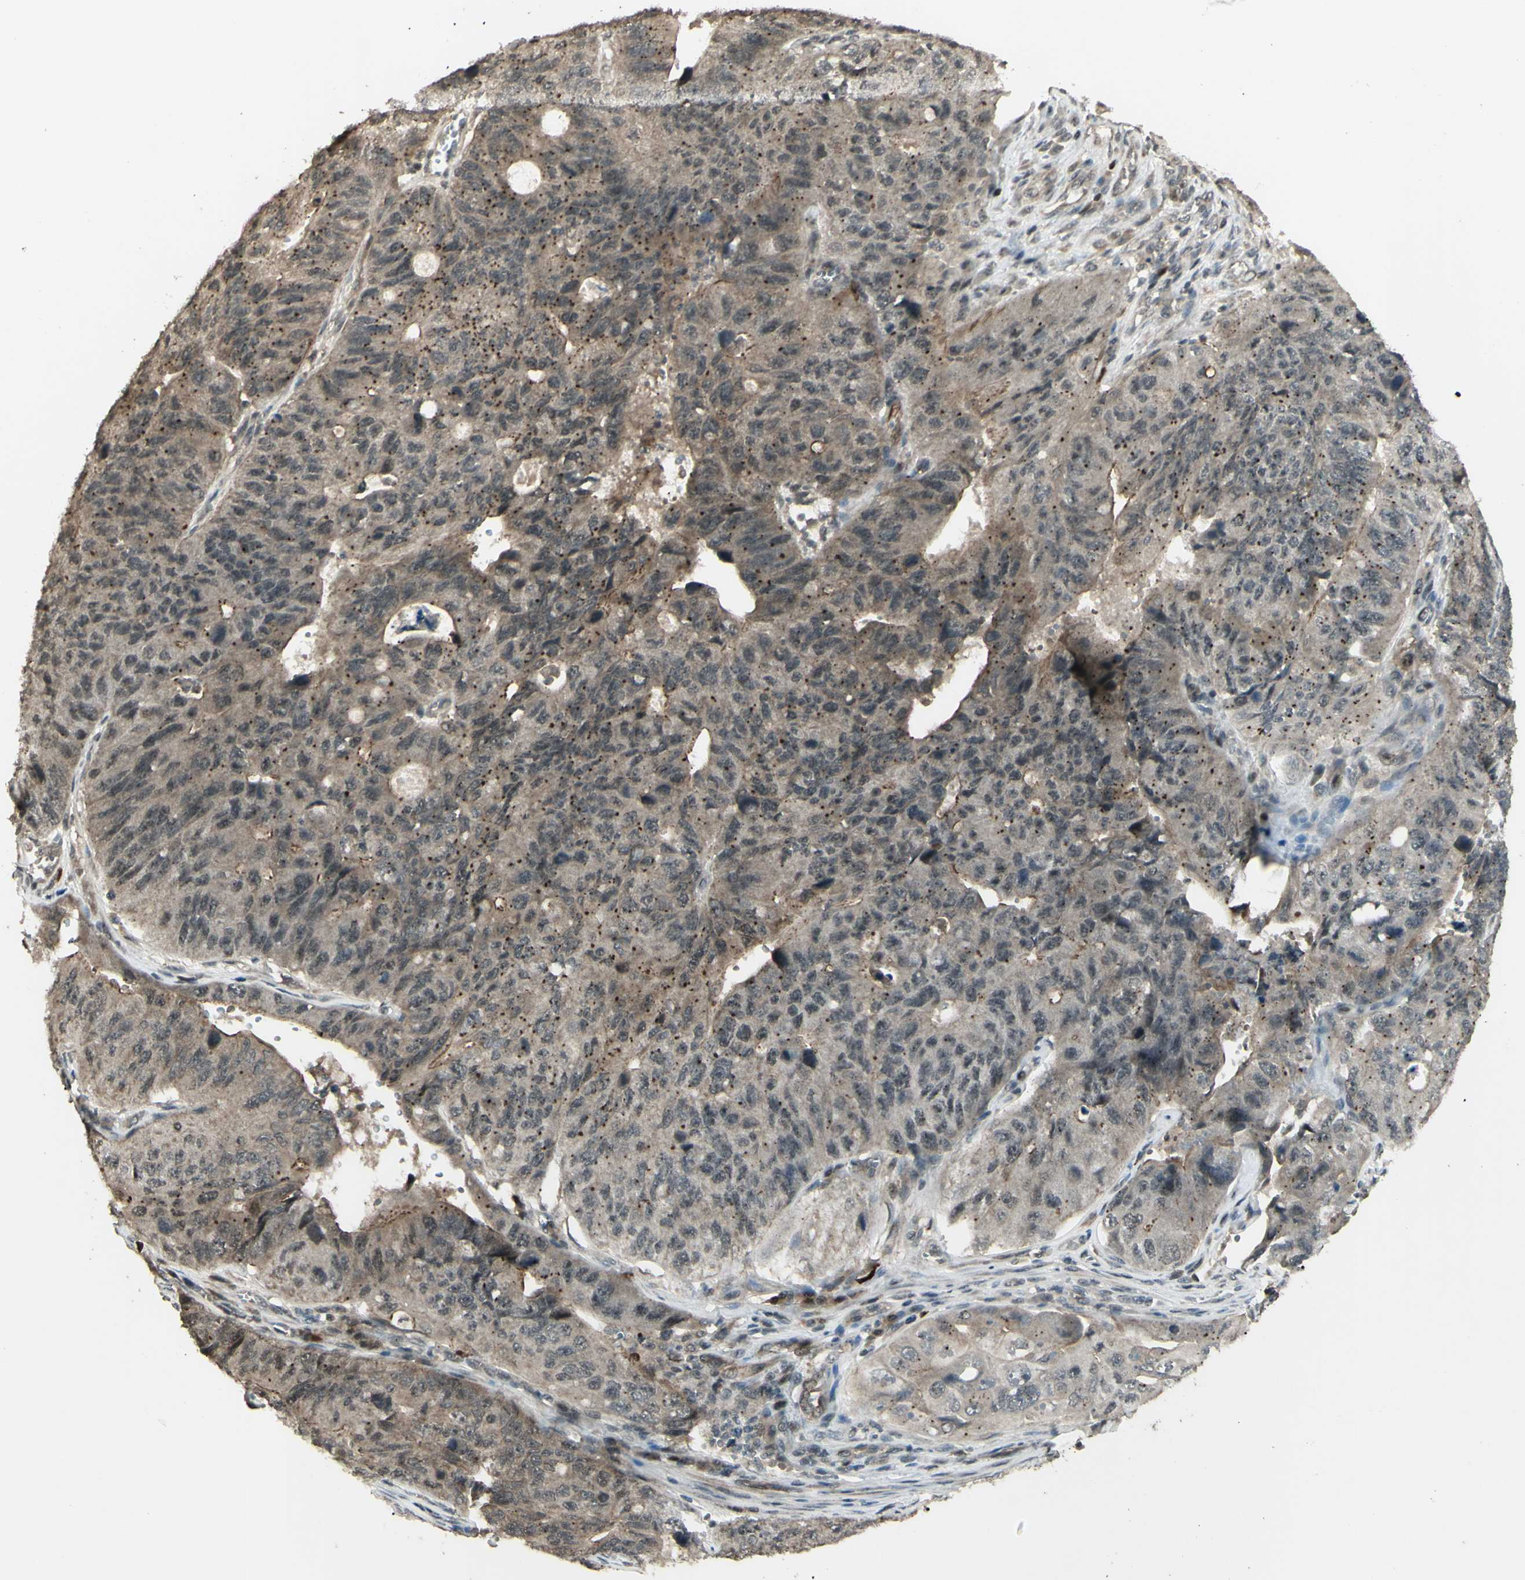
{"staining": {"intensity": "moderate", "quantity": ">75%", "location": "cytoplasmic/membranous"}, "tissue": "stomach cancer", "cell_type": "Tumor cells", "image_type": "cancer", "snomed": [{"axis": "morphology", "description": "Adenocarcinoma, NOS"}, {"axis": "topography", "description": "Stomach"}], "caption": "Immunohistochemical staining of stomach cancer exhibits medium levels of moderate cytoplasmic/membranous staining in about >75% of tumor cells. Nuclei are stained in blue.", "gene": "BLNK", "patient": {"sex": "male", "age": 59}}